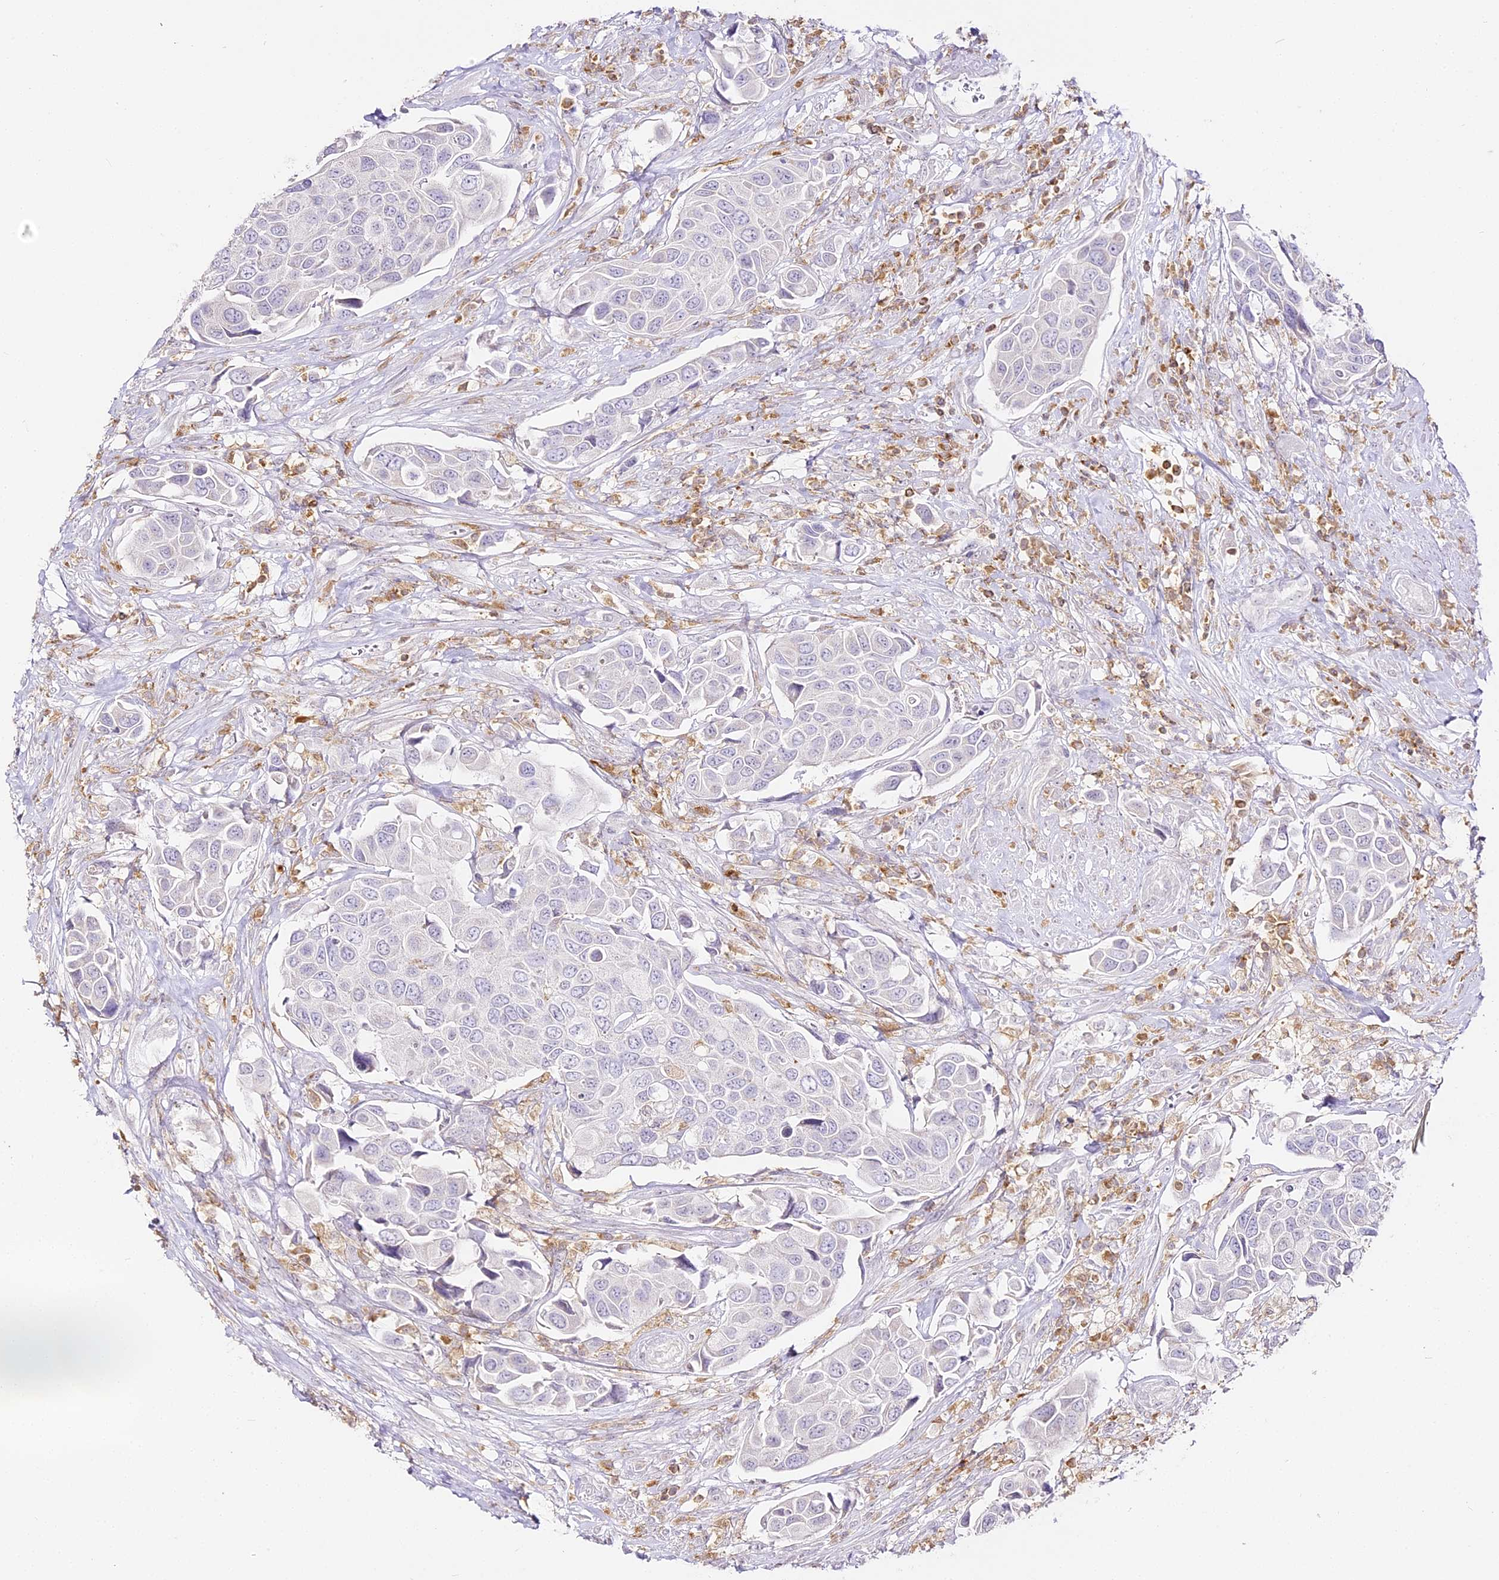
{"staining": {"intensity": "negative", "quantity": "none", "location": "none"}, "tissue": "urothelial cancer", "cell_type": "Tumor cells", "image_type": "cancer", "snomed": [{"axis": "morphology", "description": "Urothelial carcinoma, High grade"}, {"axis": "topography", "description": "Urinary bladder"}], "caption": "The histopathology image displays no significant staining in tumor cells of urothelial cancer.", "gene": "DOCK2", "patient": {"sex": "male", "age": 74}}